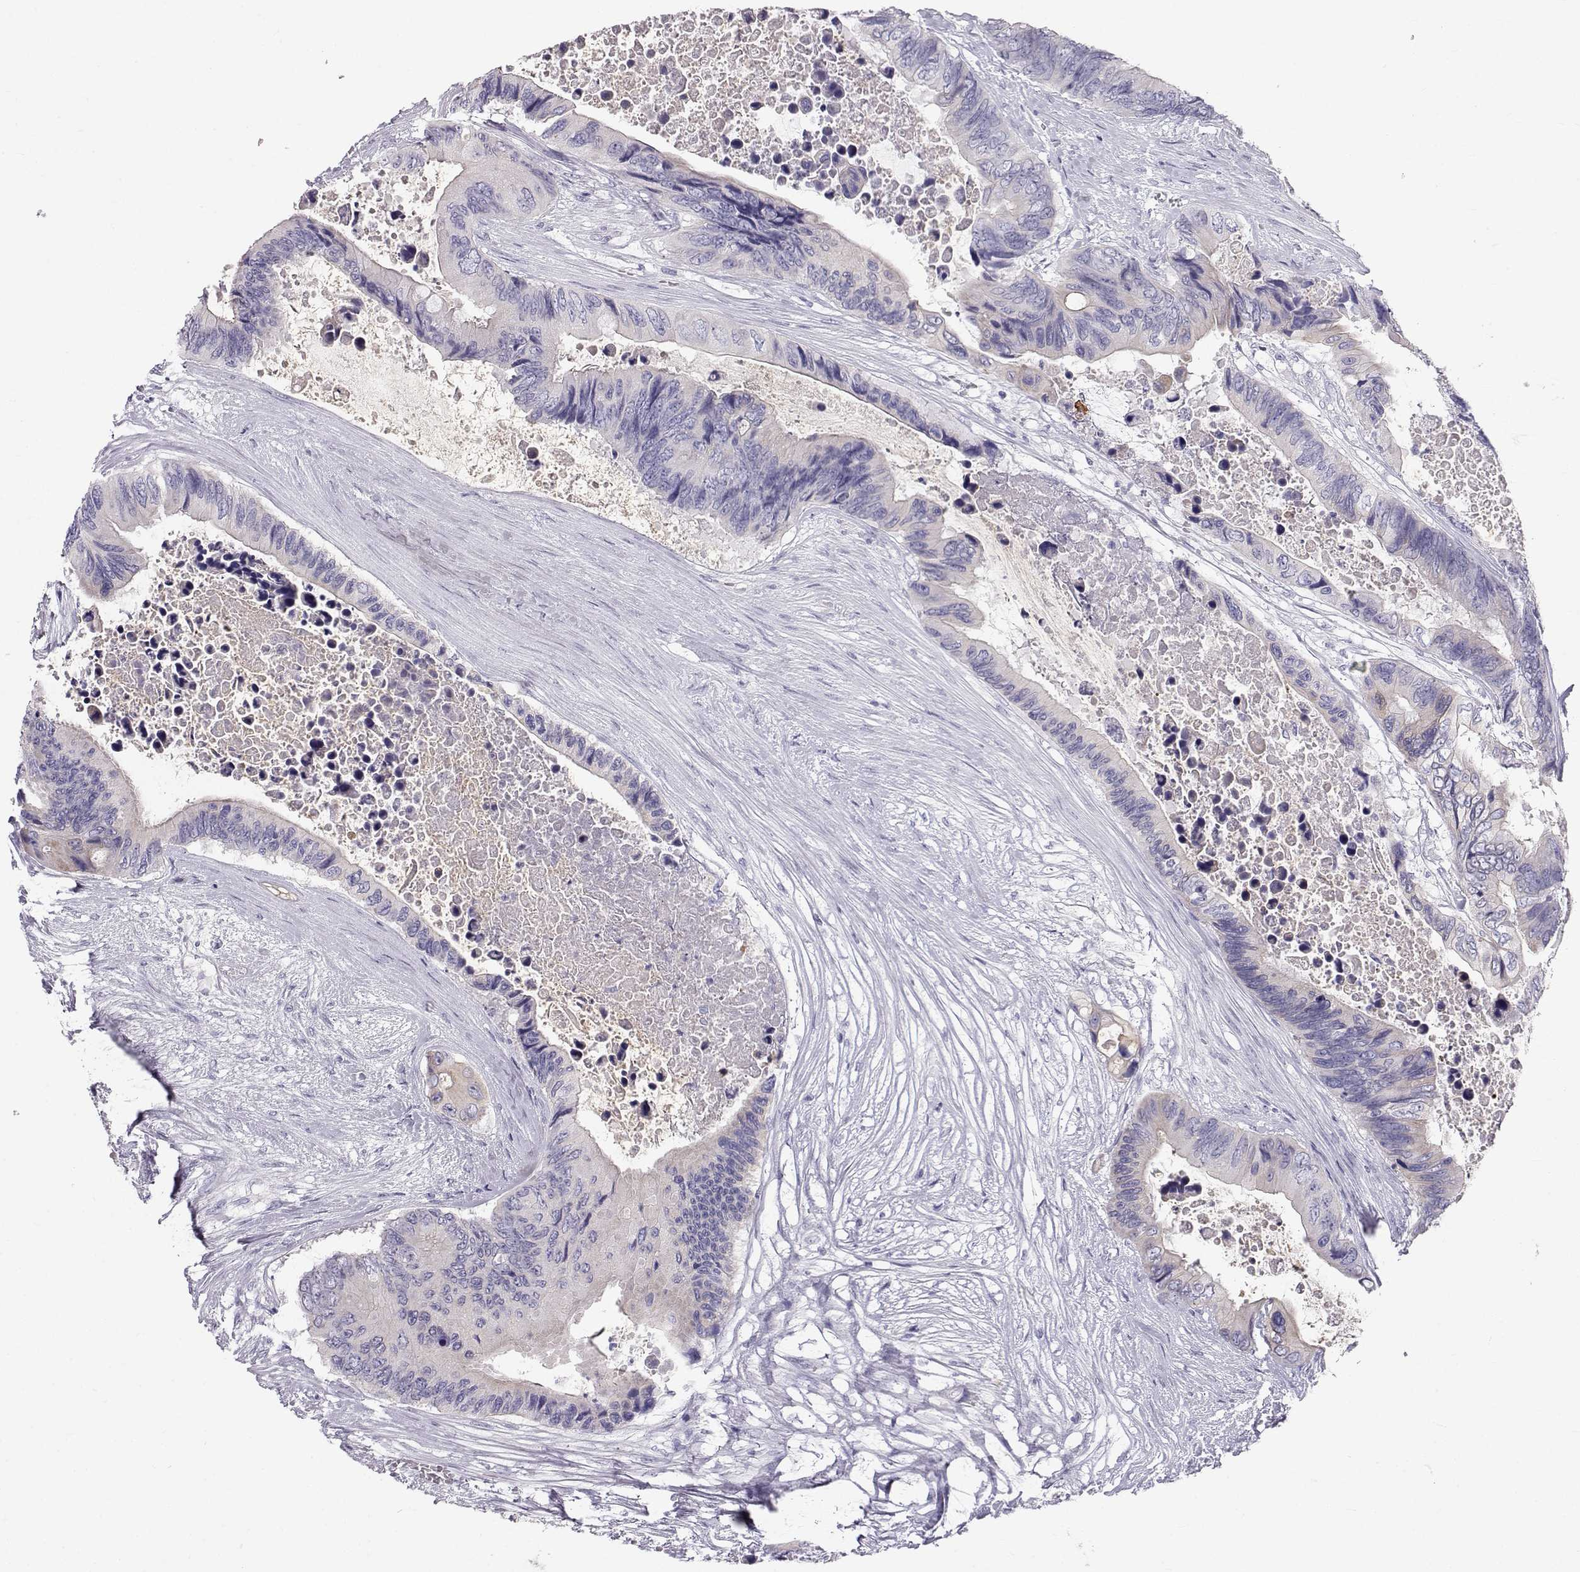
{"staining": {"intensity": "negative", "quantity": "none", "location": "none"}, "tissue": "colorectal cancer", "cell_type": "Tumor cells", "image_type": "cancer", "snomed": [{"axis": "morphology", "description": "Adenocarcinoma, NOS"}, {"axis": "topography", "description": "Rectum"}], "caption": "High power microscopy photomicrograph of an immunohistochemistry histopathology image of colorectal cancer (adenocarcinoma), revealing no significant positivity in tumor cells.", "gene": "GPR26", "patient": {"sex": "male", "age": 63}}